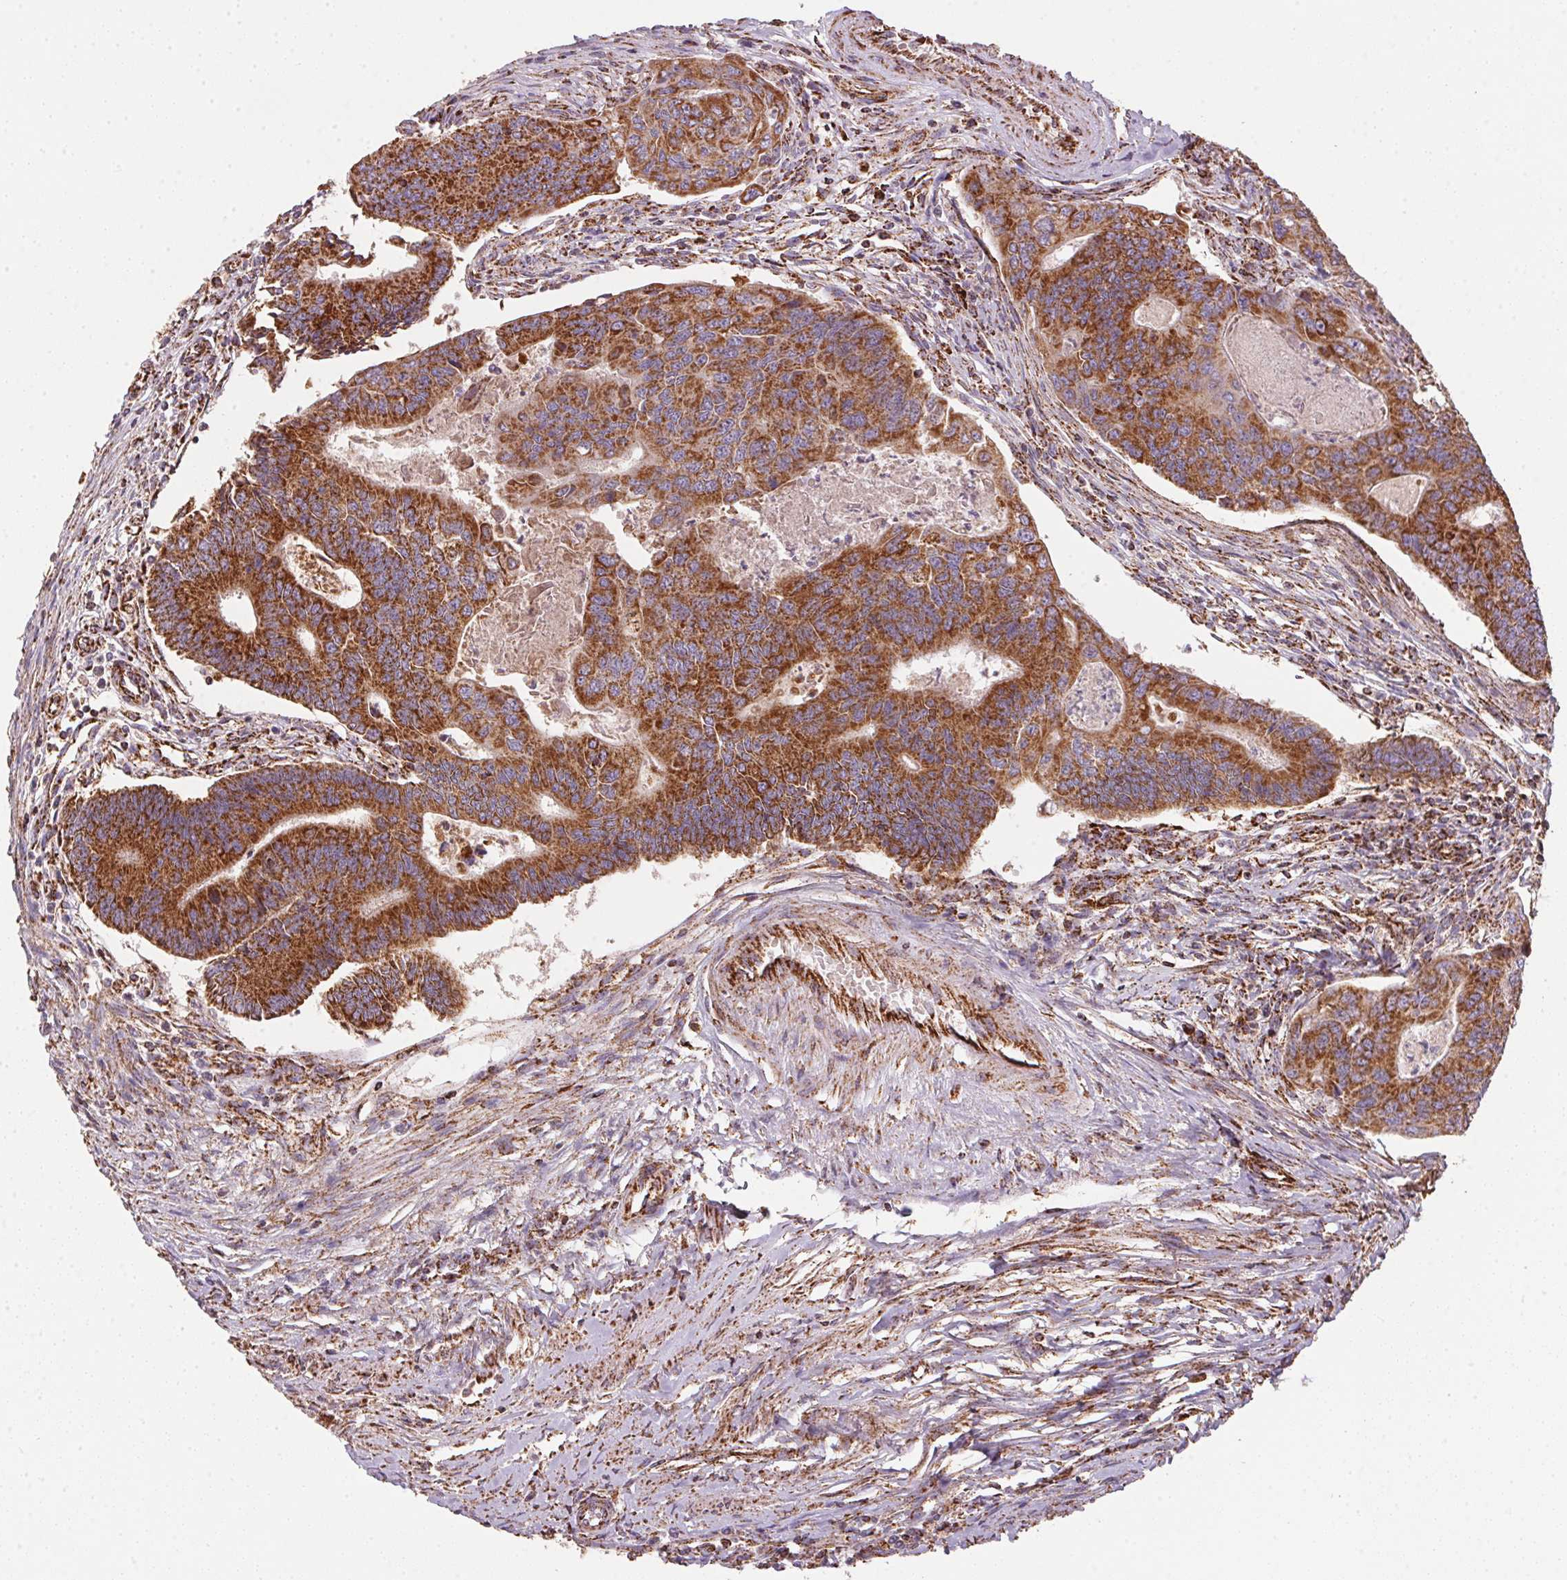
{"staining": {"intensity": "strong", "quantity": ">75%", "location": "cytoplasmic/membranous"}, "tissue": "colorectal cancer", "cell_type": "Tumor cells", "image_type": "cancer", "snomed": [{"axis": "morphology", "description": "Adenocarcinoma, NOS"}, {"axis": "topography", "description": "Colon"}], "caption": "The histopathology image displays a brown stain indicating the presence of a protein in the cytoplasmic/membranous of tumor cells in adenocarcinoma (colorectal). Nuclei are stained in blue.", "gene": "NDUFS2", "patient": {"sex": "female", "age": 67}}